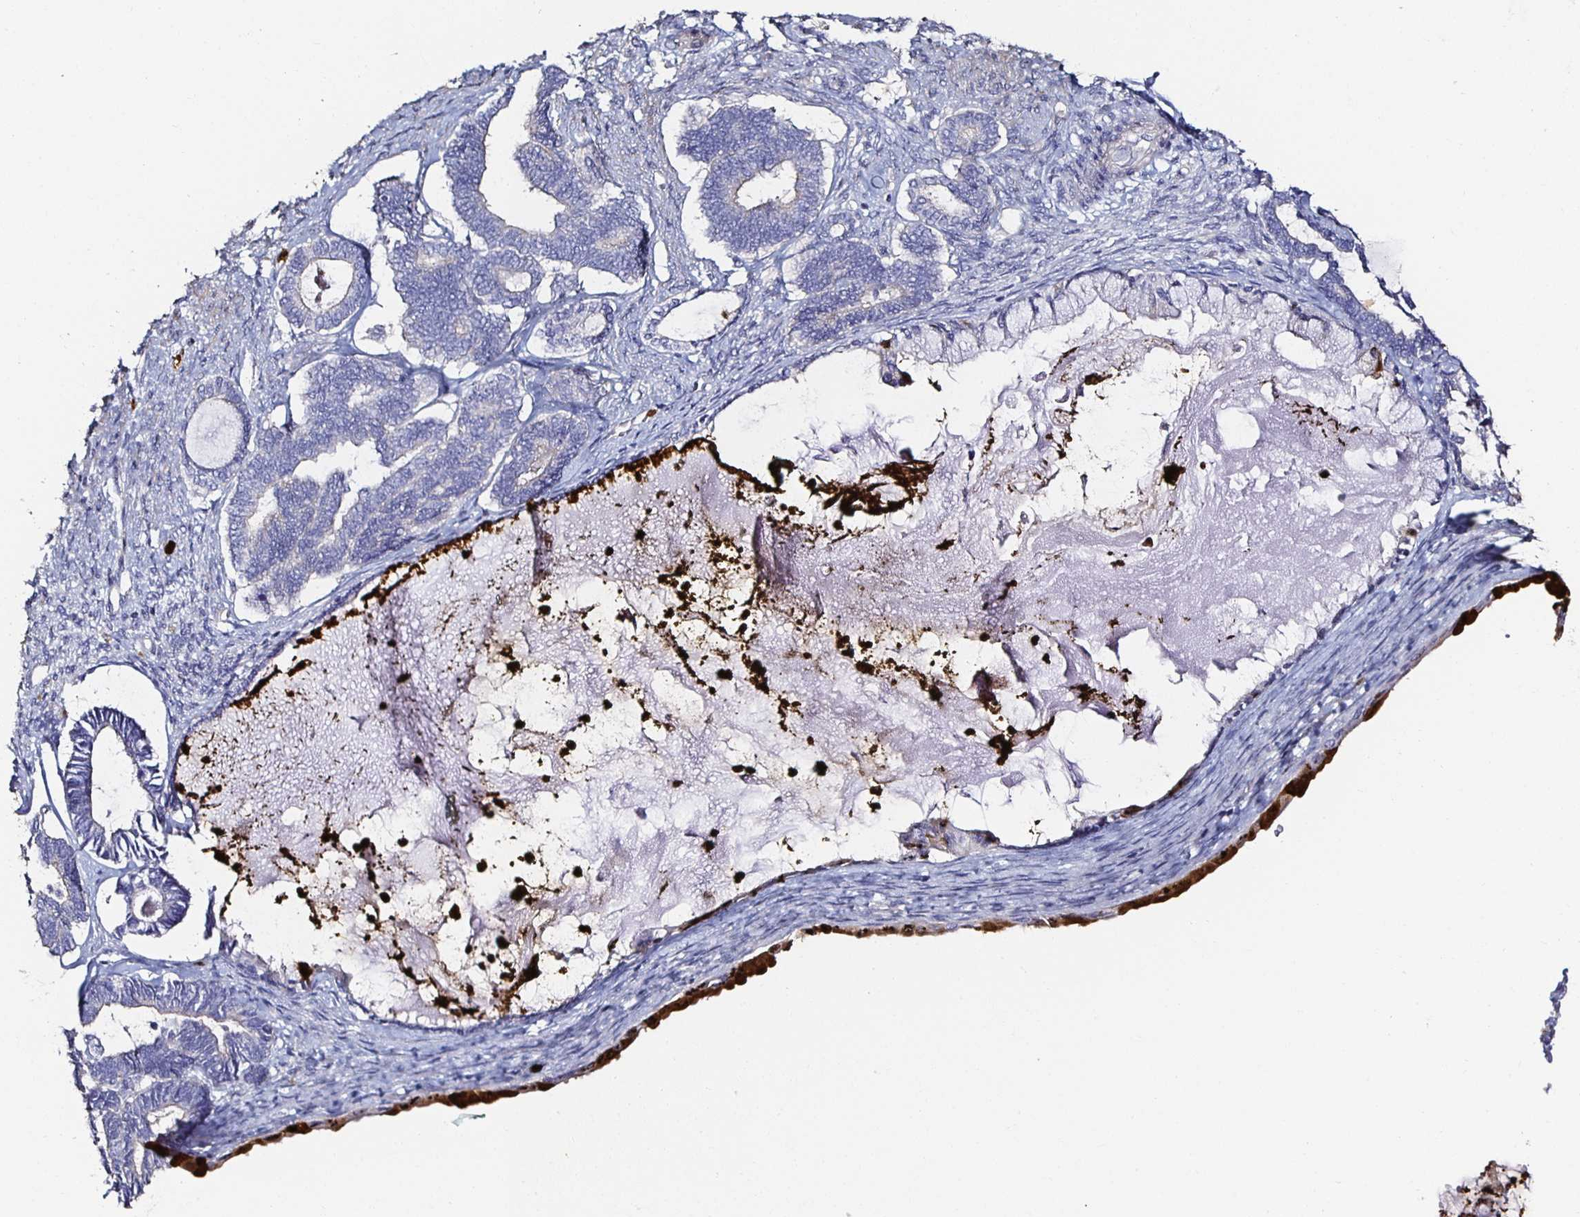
{"staining": {"intensity": "negative", "quantity": "none", "location": "none"}, "tissue": "ovarian cancer", "cell_type": "Tumor cells", "image_type": "cancer", "snomed": [{"axis": "morphology", "description": "Carcinoma, endometroid"}, {"axis": "topography", "description": "Ovary"}], "caption": "Immunohistochemistry micrograph of neoplastic tissue: ovarian cancer (endometroid carcinoma) stained with DAB displays no significant protein staining in tumor cells. (DAB (3,3'-diaminobenzidine) immunohistochemistry with hematoxylin counter stain).", "gene": "TLR4", "patient": {"sex": "female", "age": 70}}